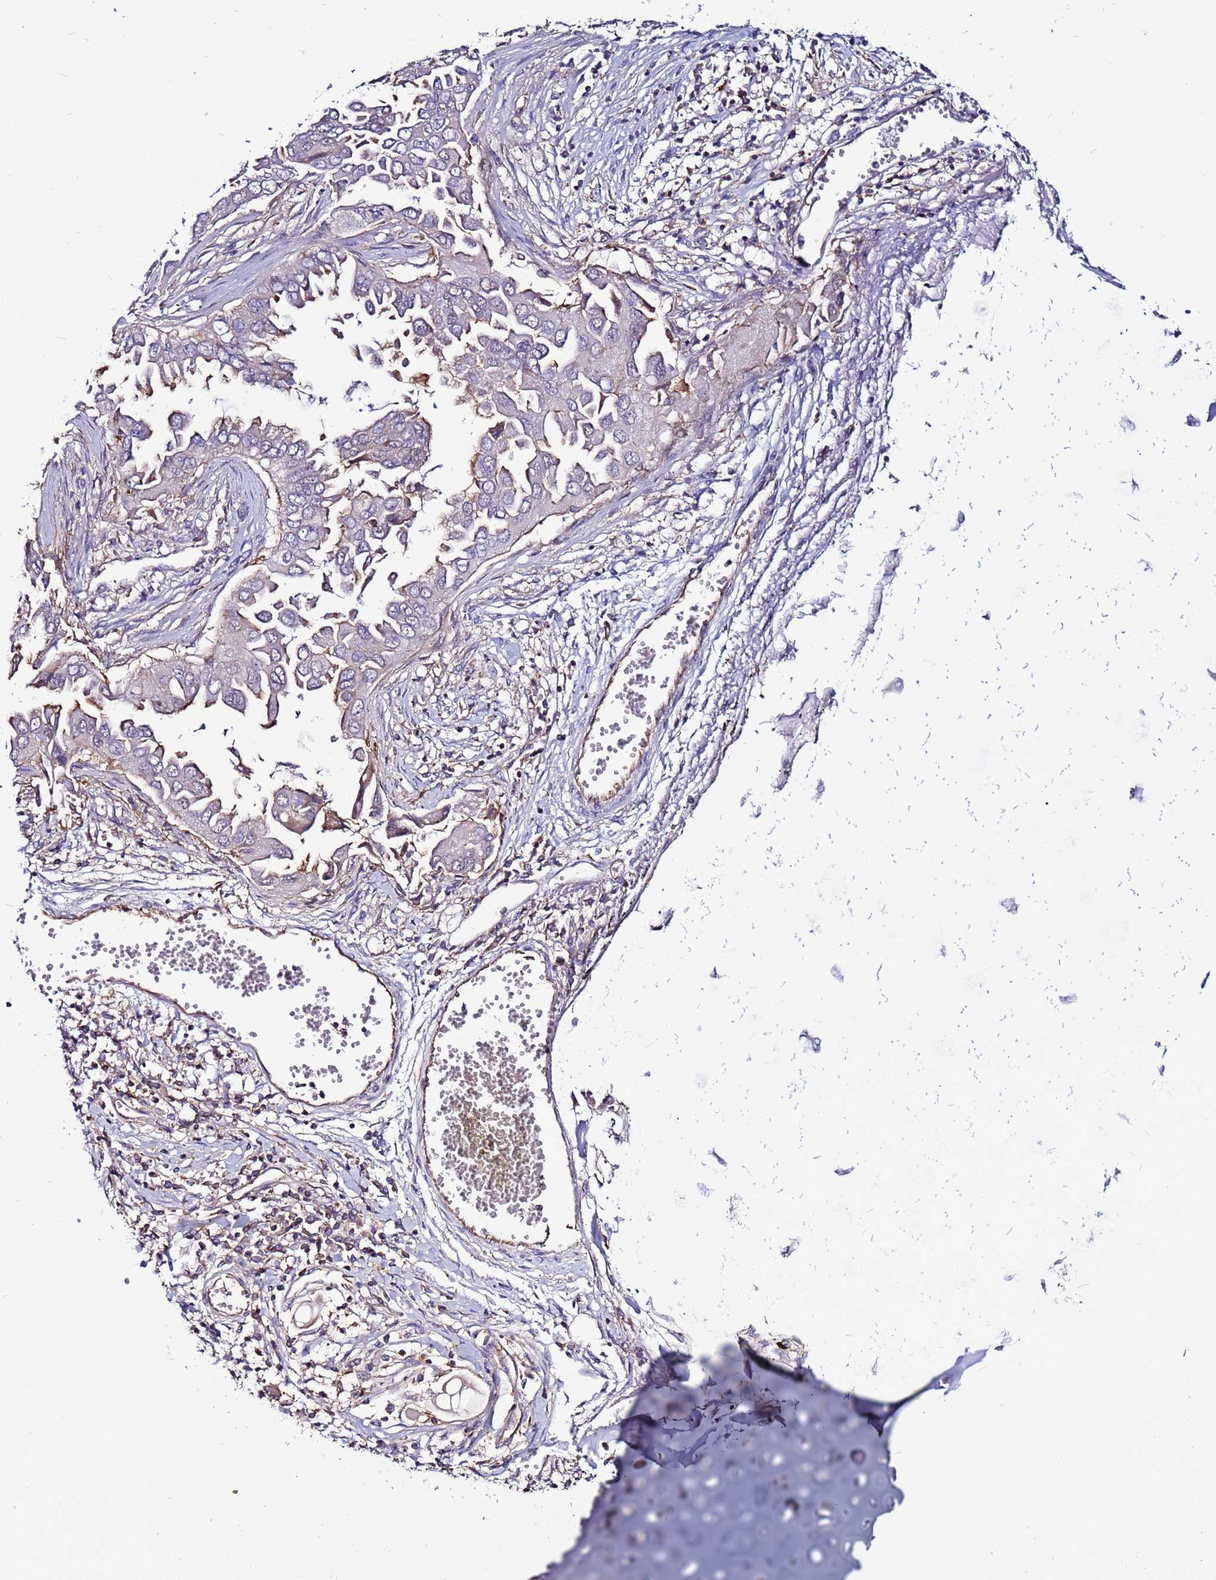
{"staining": {"intensity": "moderate", "quantity": "<25%", "location": "cytoplasmic/membranous"}, "tissue": "lung cancer", "cell_type": "Tumor cells", "image_type": "cancer", "snomed": [{"axis": "morphology", "description": "Adenocarcinoma, NOS"}, {"axis": "topography", "description": "Lung"}], "caption": "Immunohistochemical staining of human lung adenocarcinoma exhibits moderate cytoplasmic/membranous protein positivity in approximately <25% of tumor cells.", "gene": "NRN1L", "patient": {"sex": "female", "age": 76}}